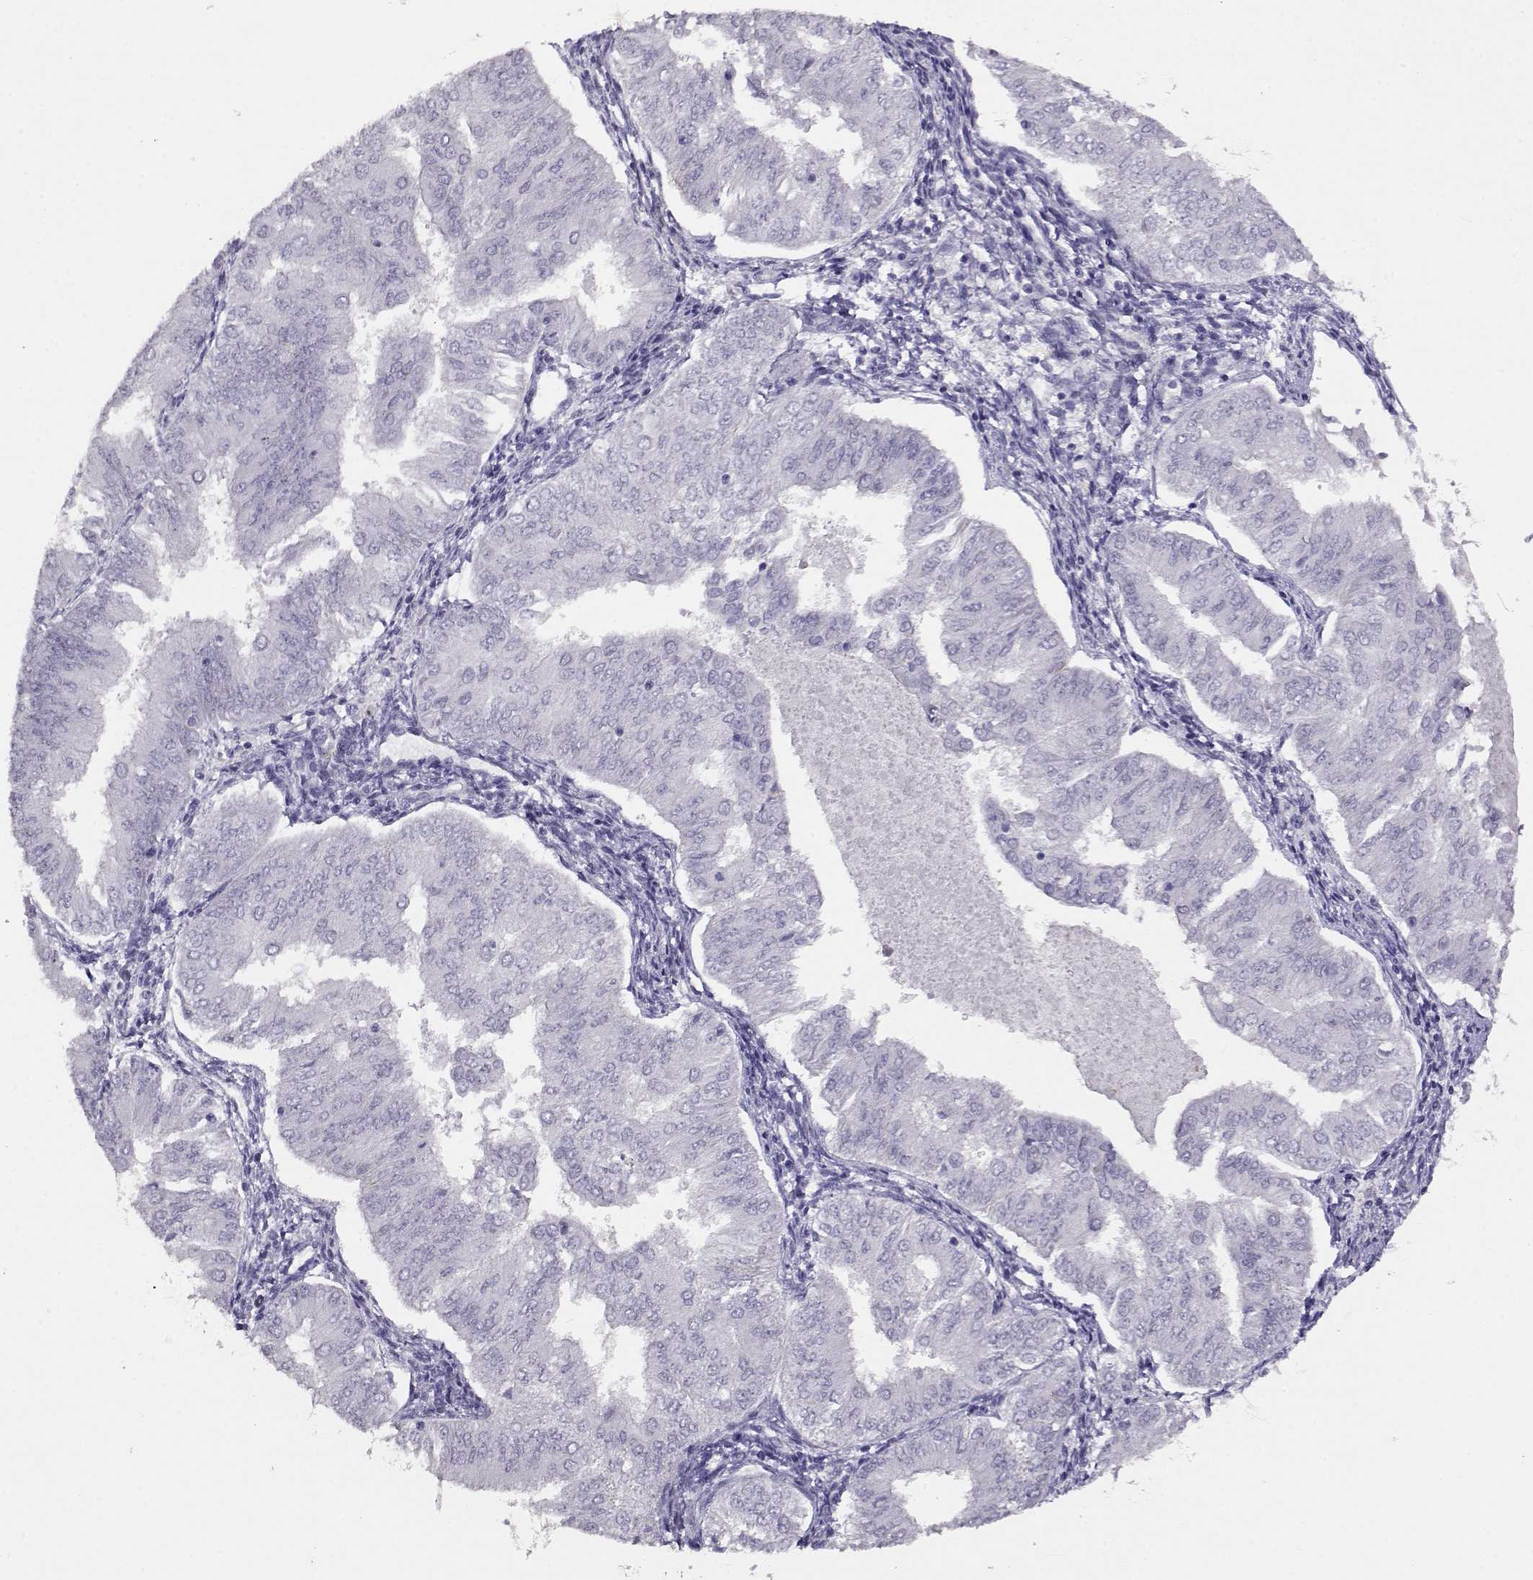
{"staining": {"intensity": "weak", "quantity": "<25%", "location": "cytoplasmic/membranous"}, "tissue": "endometrial cancer", "cell_type": "Tumor cells", "image_type": "cancer", "snomed": [{"axis": "morphology", "description": "Adenocarcinoma, NOS"}, {"axis": "topography", "description": "Endometrium"}], "caption": "Immunohistochemical staining of endometrial adenocarcinoma displays no significant expression in tumor cells.", "gene": "NPW", "patient": {"sex": "female", "age": 53}}